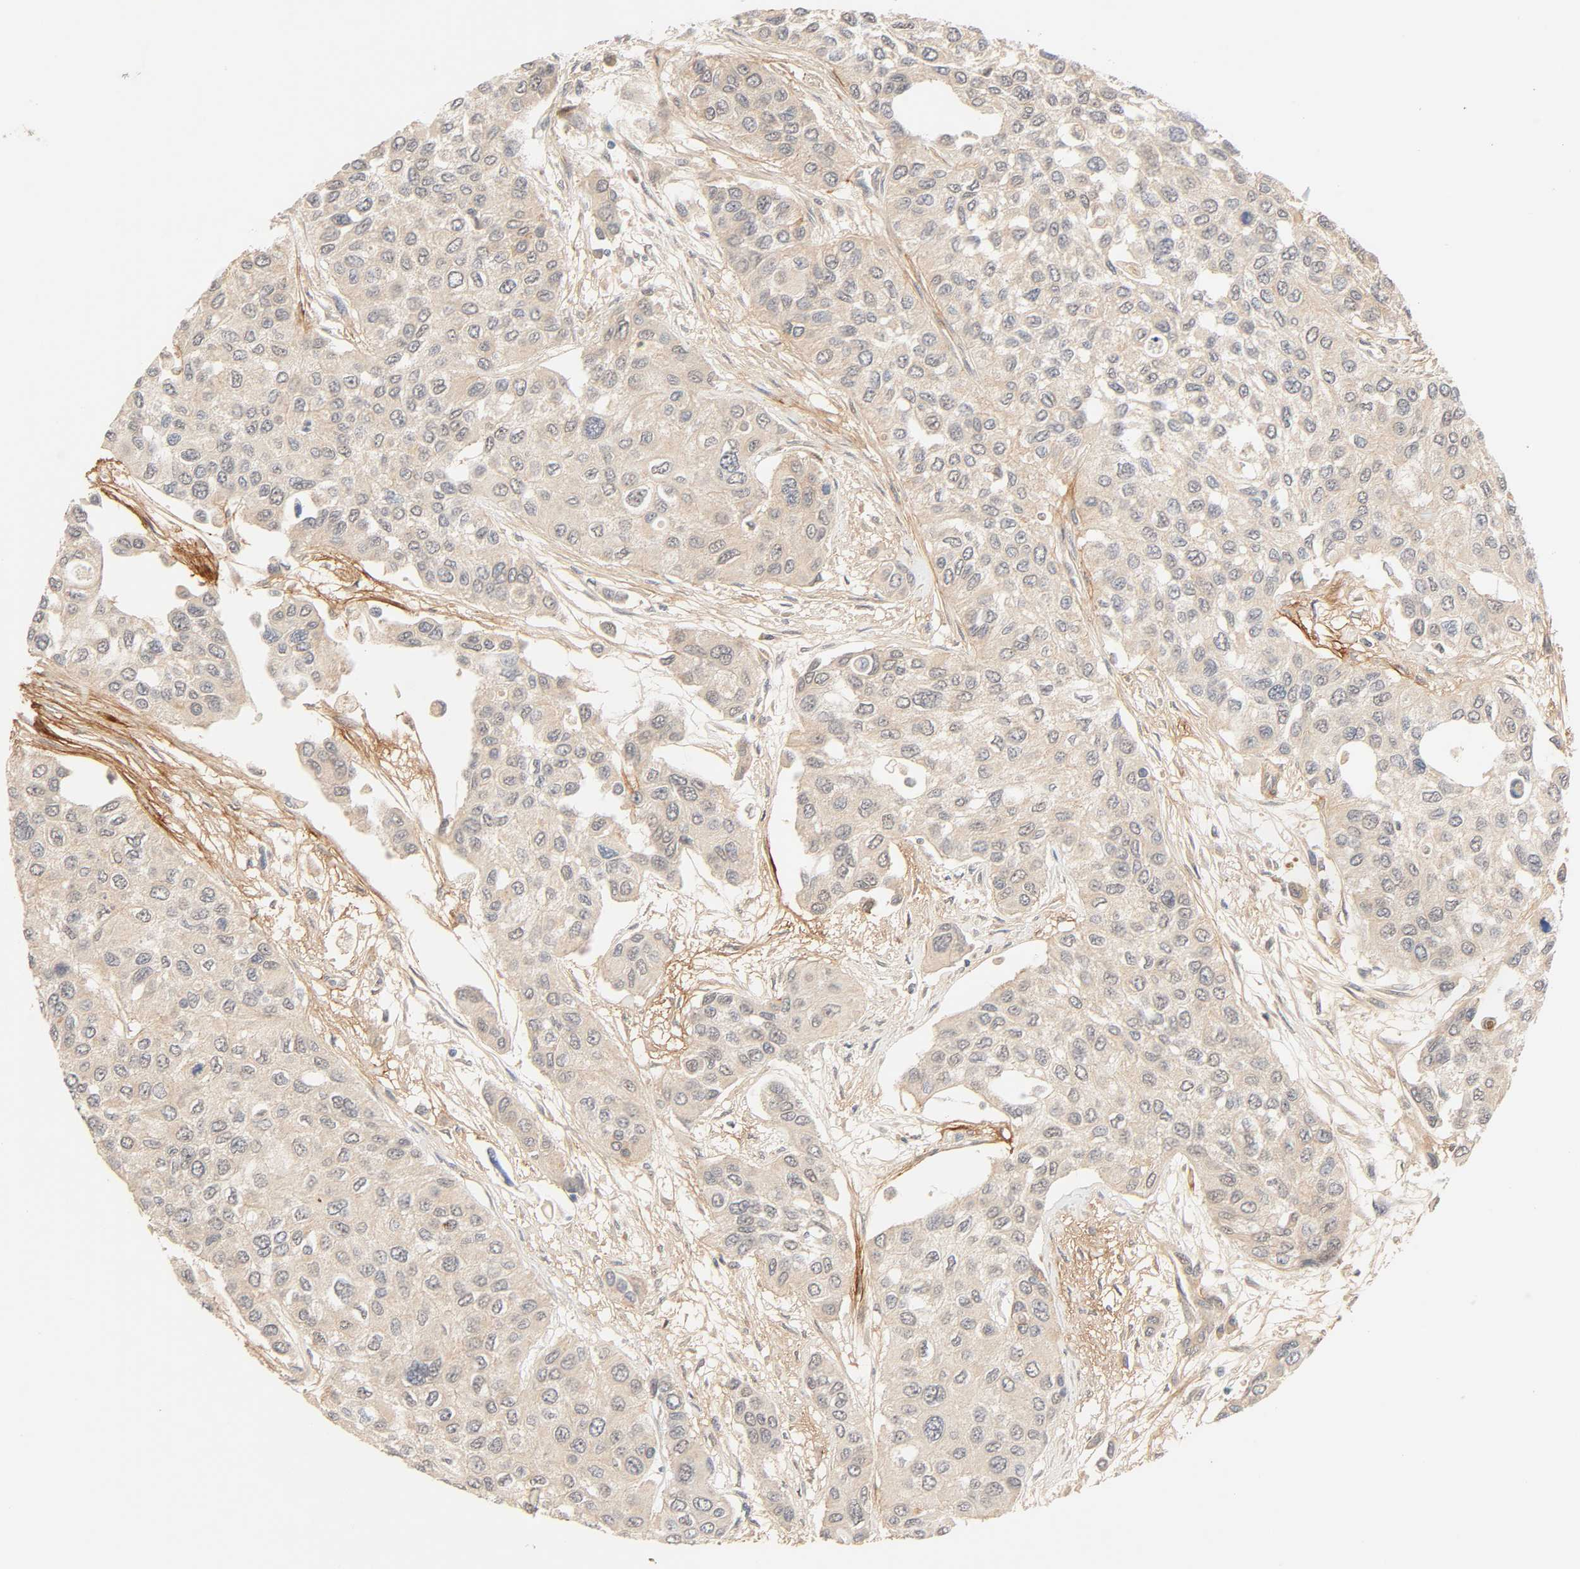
{"staining": {"intensity": "weak", "quantity": "25%-75%", "location": "cytoplasmic/membranous"}, "tissue": "urothelial cancer", "cell_type": "Tumor cells", "image_type": "cancer", "snomed": [{"axis": "morphology", "description": "Urothelial carcinoma, High grade"}, {"axis": "topography", "description": "Urinary bladder"}], "caption": "Urothelial carcinoma (high-grade) stained with immunohistochemistry (IHC) reveals weak cytoplasmic/membranous staining in about 25%-75% of tumor cells.", "gene": "CACNA1G", "patient": {"sex": "female", "age": 56}}